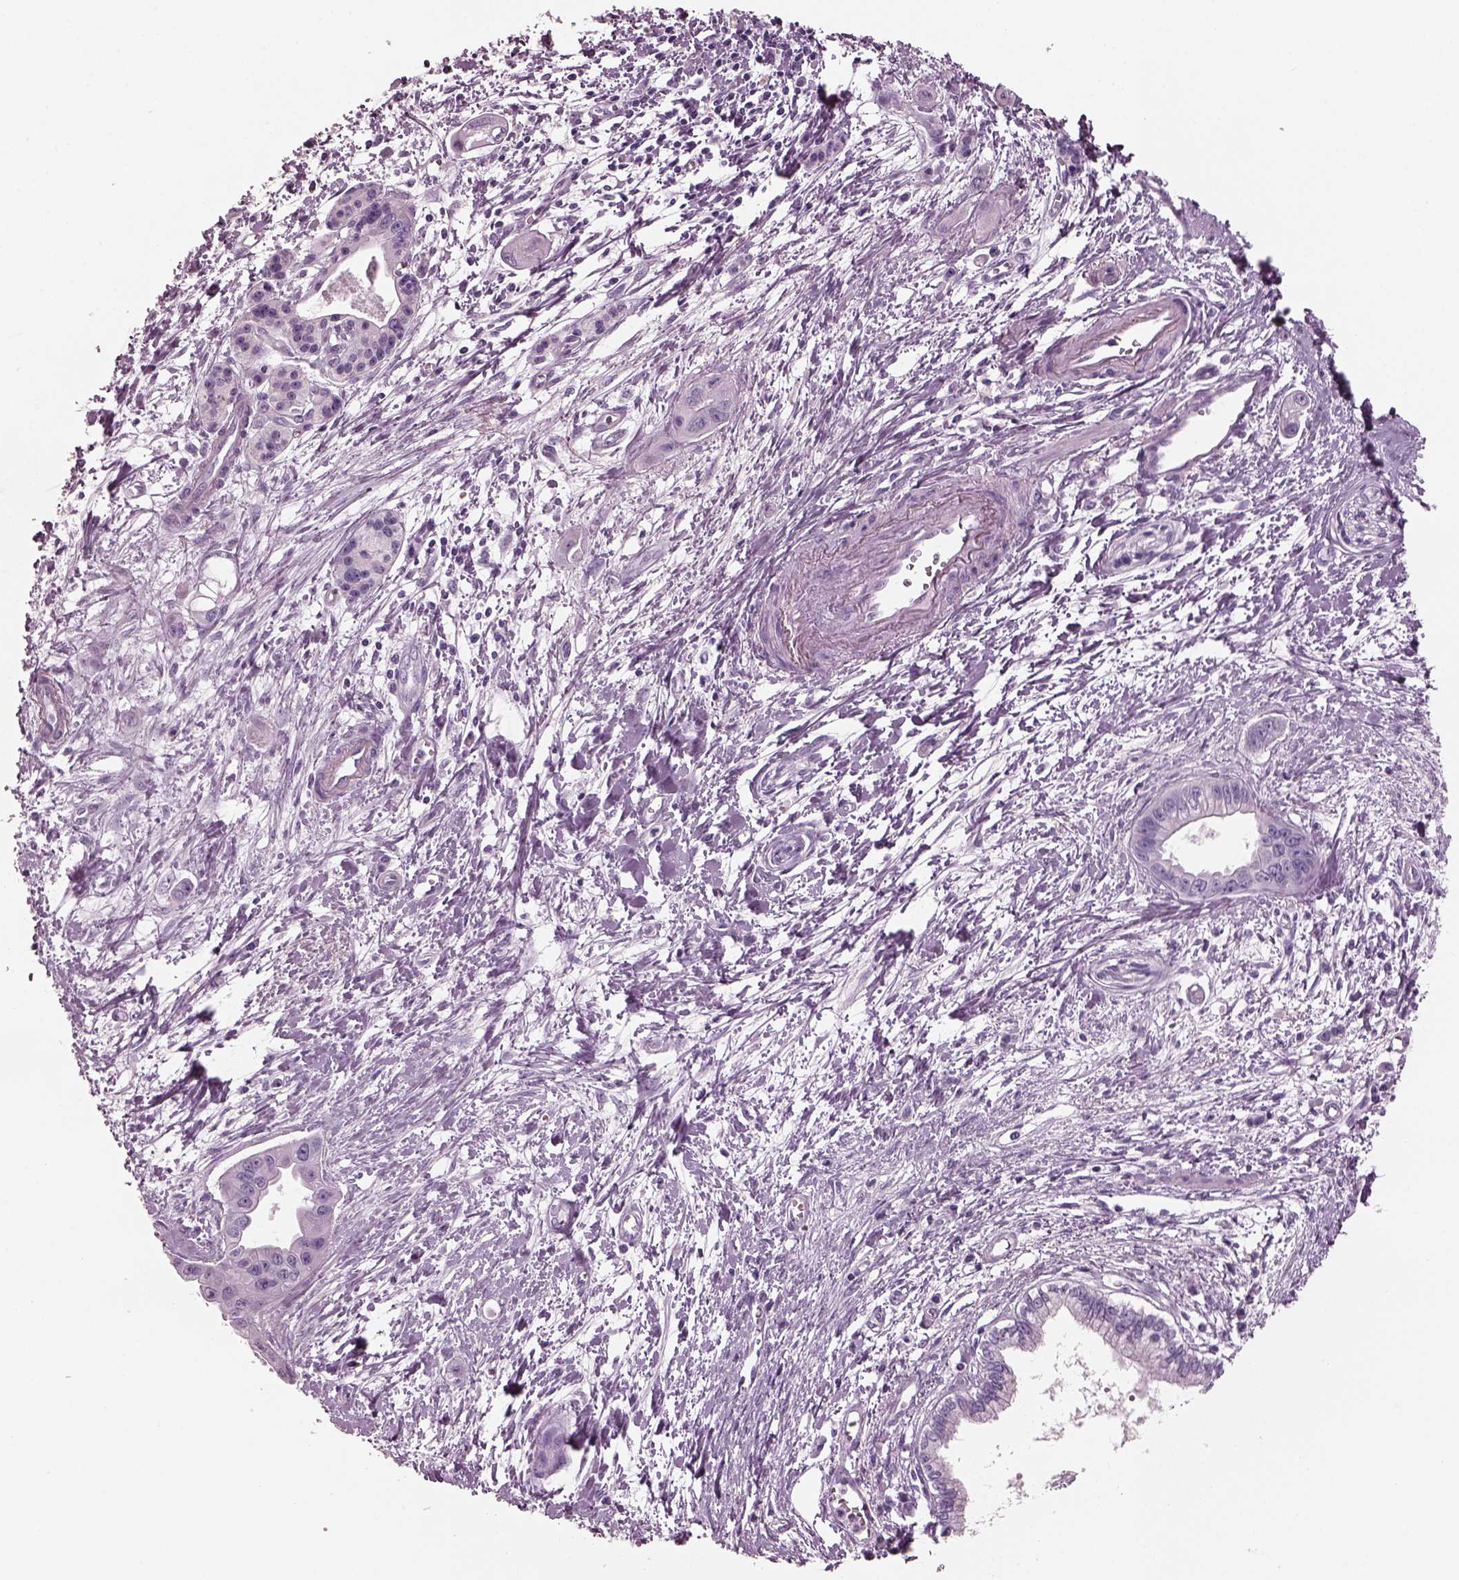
{"staining": {"intensity": "negative", "quantity": "none", "location": "none"}, "tissue": "pancreatic cancer", "cell_type": "Tumor cells", "image_type": "cancer", "snomed": [{"axis": "morphology", "description": "Adenocarcinoma, NOS"}, {"axis": "topography", "description": "Pancreas"}], "caption": "Pancreatic adenocarcinoma was stained to show a protein in brown. There is no significant staining in tumor cells.", "gene": "PDC", "patient": {"sex": "male", "age": 60}}